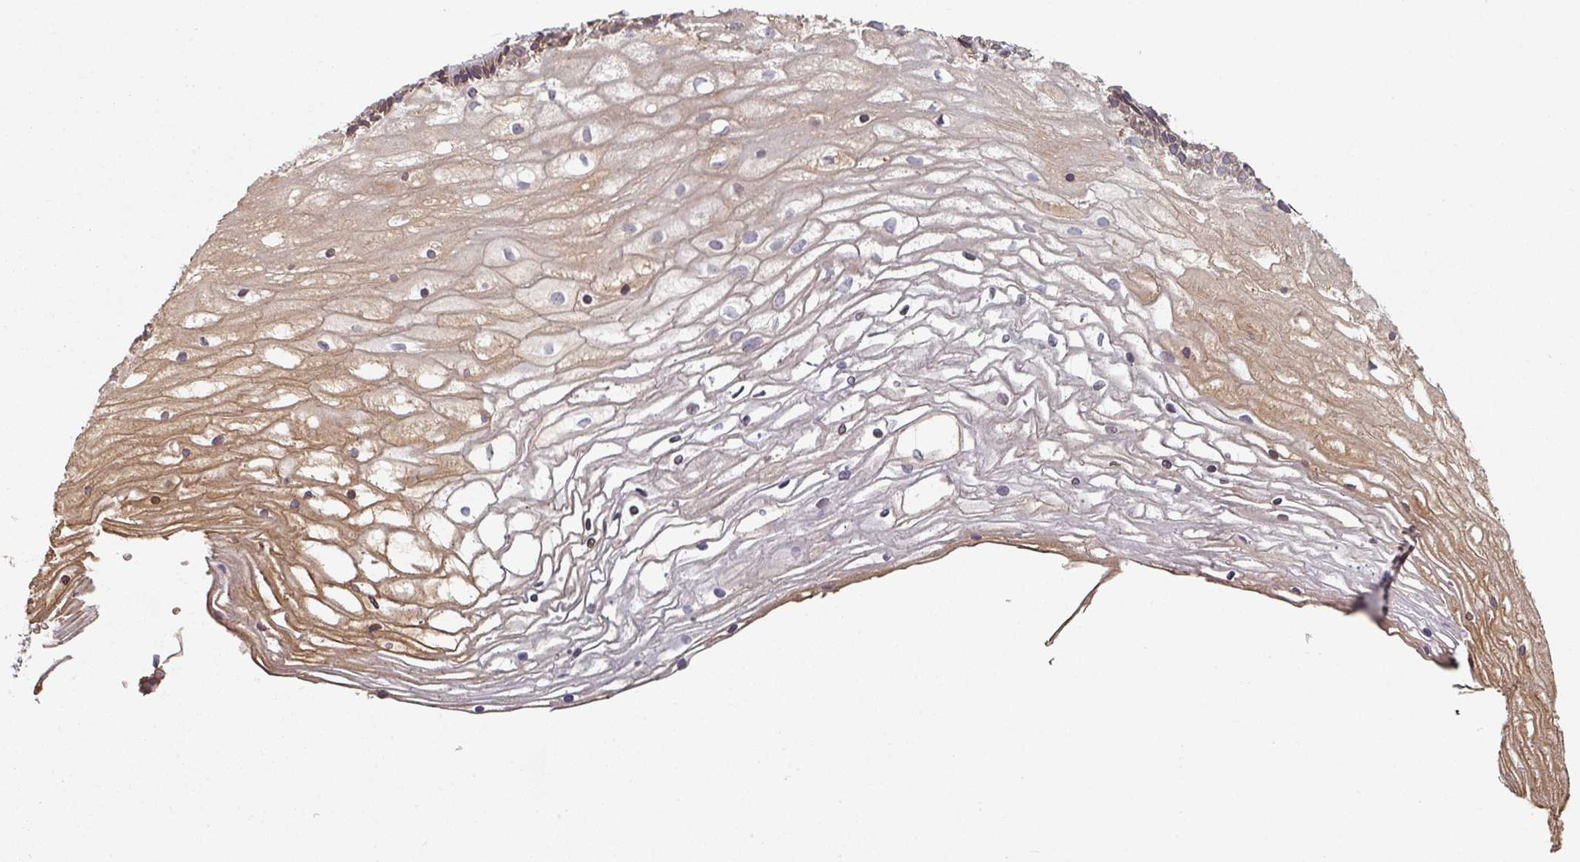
{"staining": {"intensity": "strong", "quantity": ">75%", "location": "cytoplasmic/membranous"}, "tissue": "cervix", "cell_type": "Glandular cells", "image_type": "normal", "snomed": [{"axis": "morphology", "description": "Normal tissue, NOS"}, {"axis": "topography", "description": "Cervix"}], "caption": "Brown immunohistochemical staining in normal cervix demonstrates strong cytoplasmic/membranous staining in about >75% of glandular cells.", "gene": "EDEM2", "patient": {"sex": "female", "age": 36}}